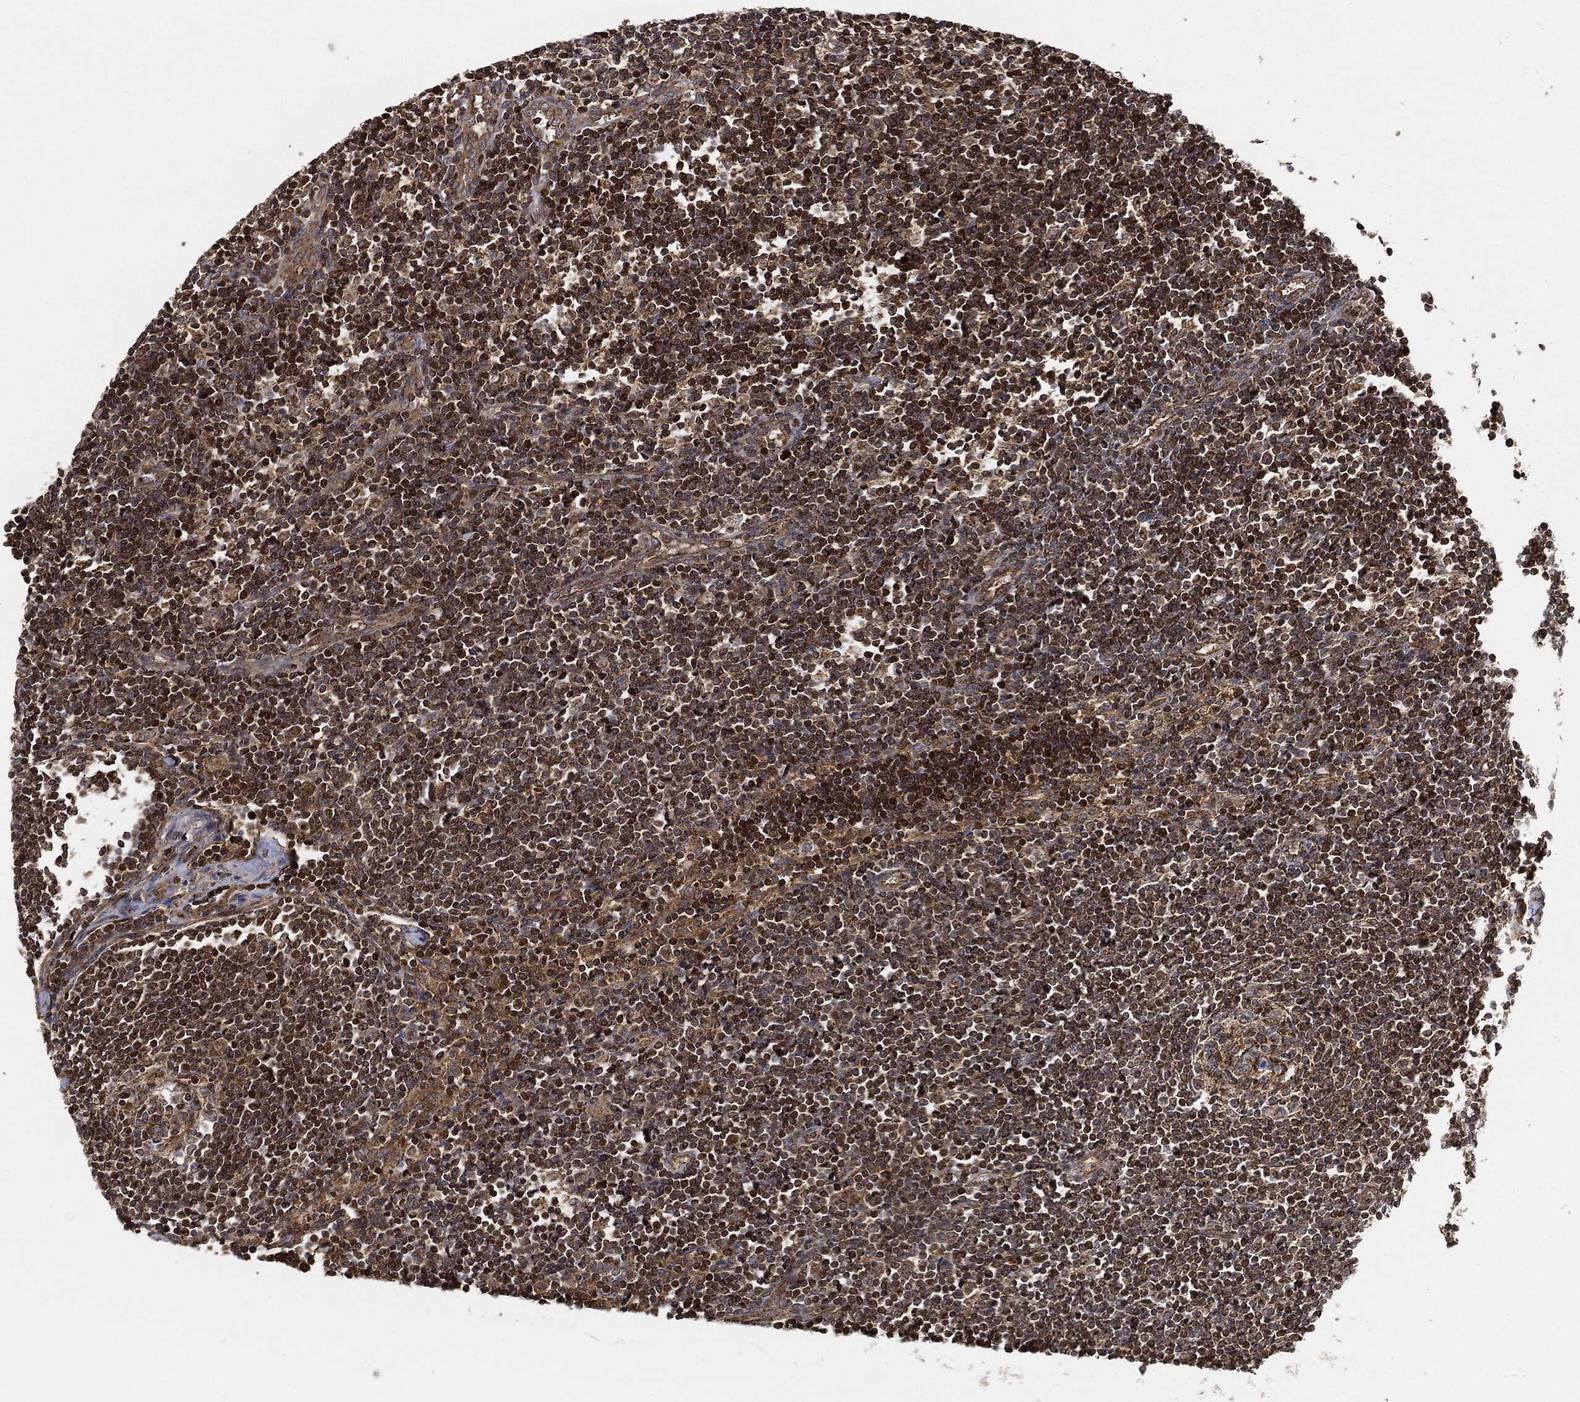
{"staining": {"intensity": "weak", "quantity": "25%-75%", "location": "cytoplasmic/membranous"}, "tissue": "lymph node", "cell_type": "Germinal center cells", "image_type": "normal", "snomed": [{"axis": "morphology", "description": "Normal tissue, NOS"}, {"axis": "morphology", "description": "Adenocarcinoma, NOS"}, {"axis": "topography", "description": "Lymph node"}, {"axis": "topography", "description": "Pancreas"}], "caption": "This is a histology image of IHC staining of benign lymph node, which shows weak staining in the cytoplasmic/membranous of germinal center cells.", "gene": "MAP3K3", "patient": {"sex": "female", "age": 58}}